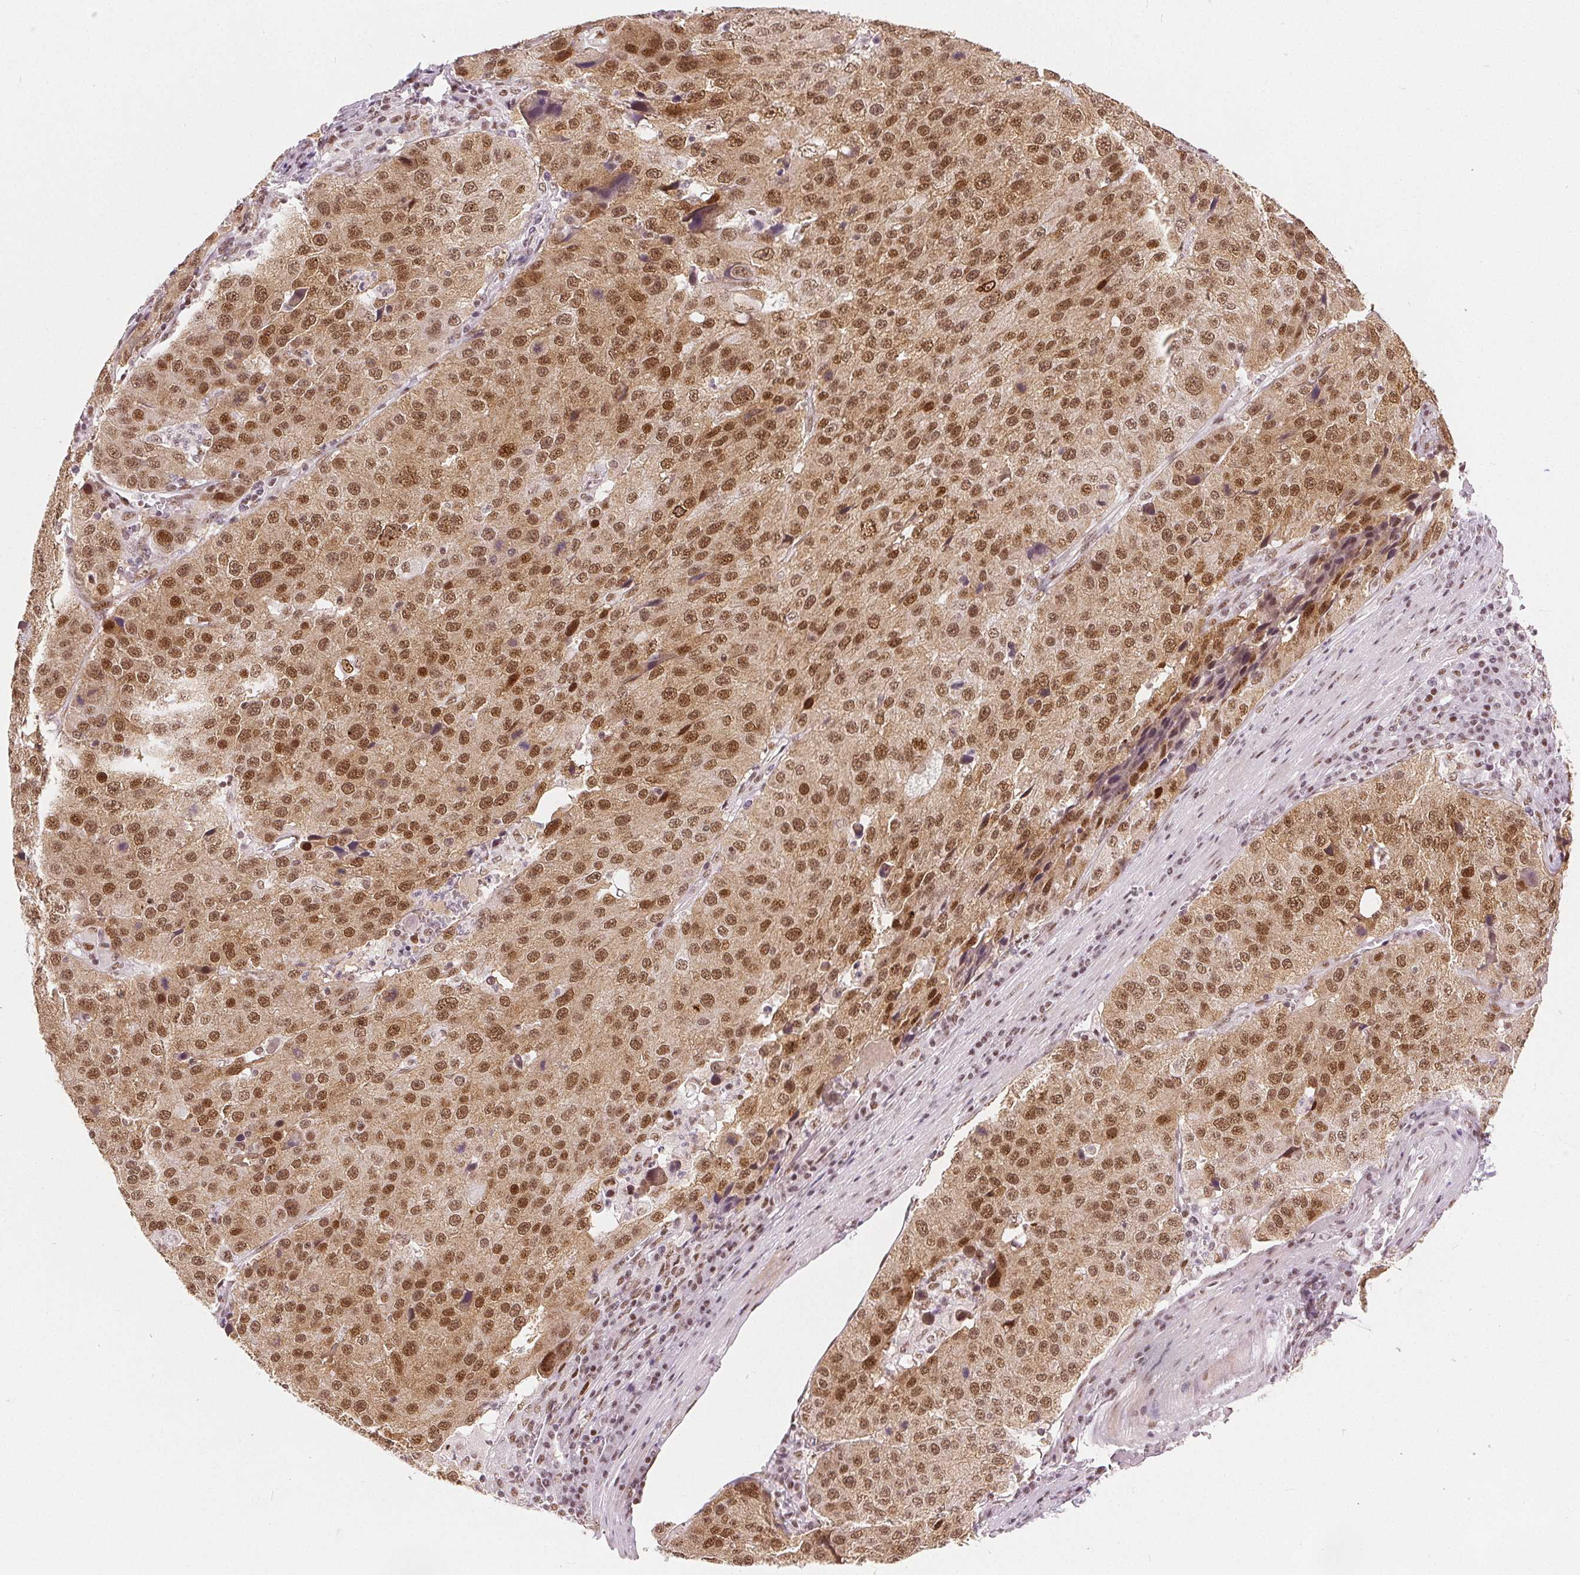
{"staining": {"intensity": "moderate", "quantity": ">75%", "location": "nuclear"}, "tissue": "stomach cancer", "cell_type": "Tumor cells", "image_type": "cancer", "snomed": [{"axis": "morphology", "description": "Adenocarcinoma, NOS"}, {"axis": "topography", "description": "Stomach"}], "caption": "Tumor cells reveal moderate nuclear expression in about >75% of cells in stomach cancer.", "gene": "ZNF703", "patient": {"sex": "male", "age": 71}}